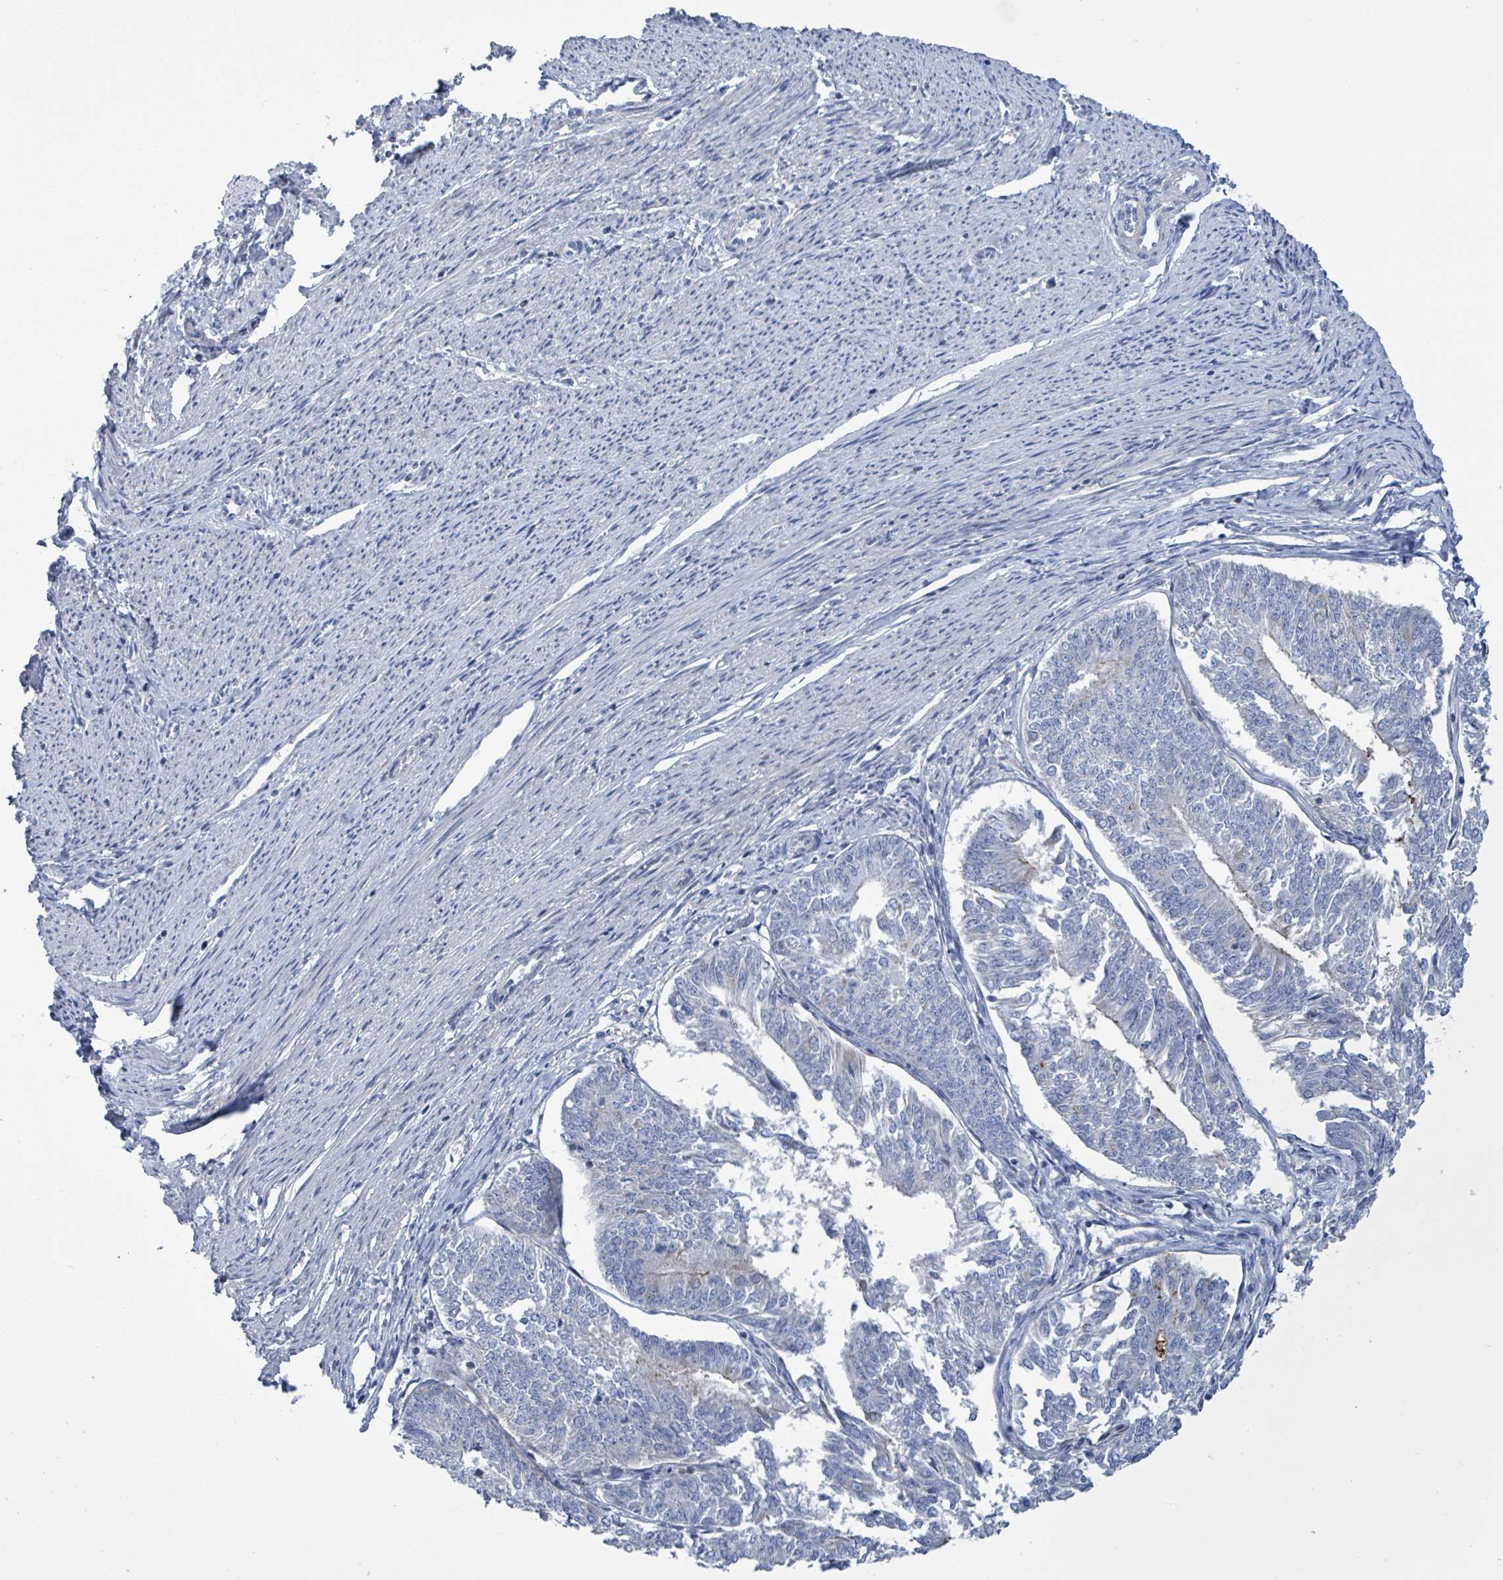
{"staining": {"intensity": "negative", "quantity": "none", "location": "none"}, "tissue": "endometrial cancer", "cell_type": "Tumor cells", "image_type": "cancer", "snomed": [{"axis": "morphology", "description": "Adenocarcinoma, NOS"}, {"axis": "topography", "description": "Endometrium"}], "caption": "Protein analysis of endometrial adenocarcinoma reveals no significant expression in tumor cells.", "gene": "DGKZ", "patient": {"sex": "female", "age": 58}}